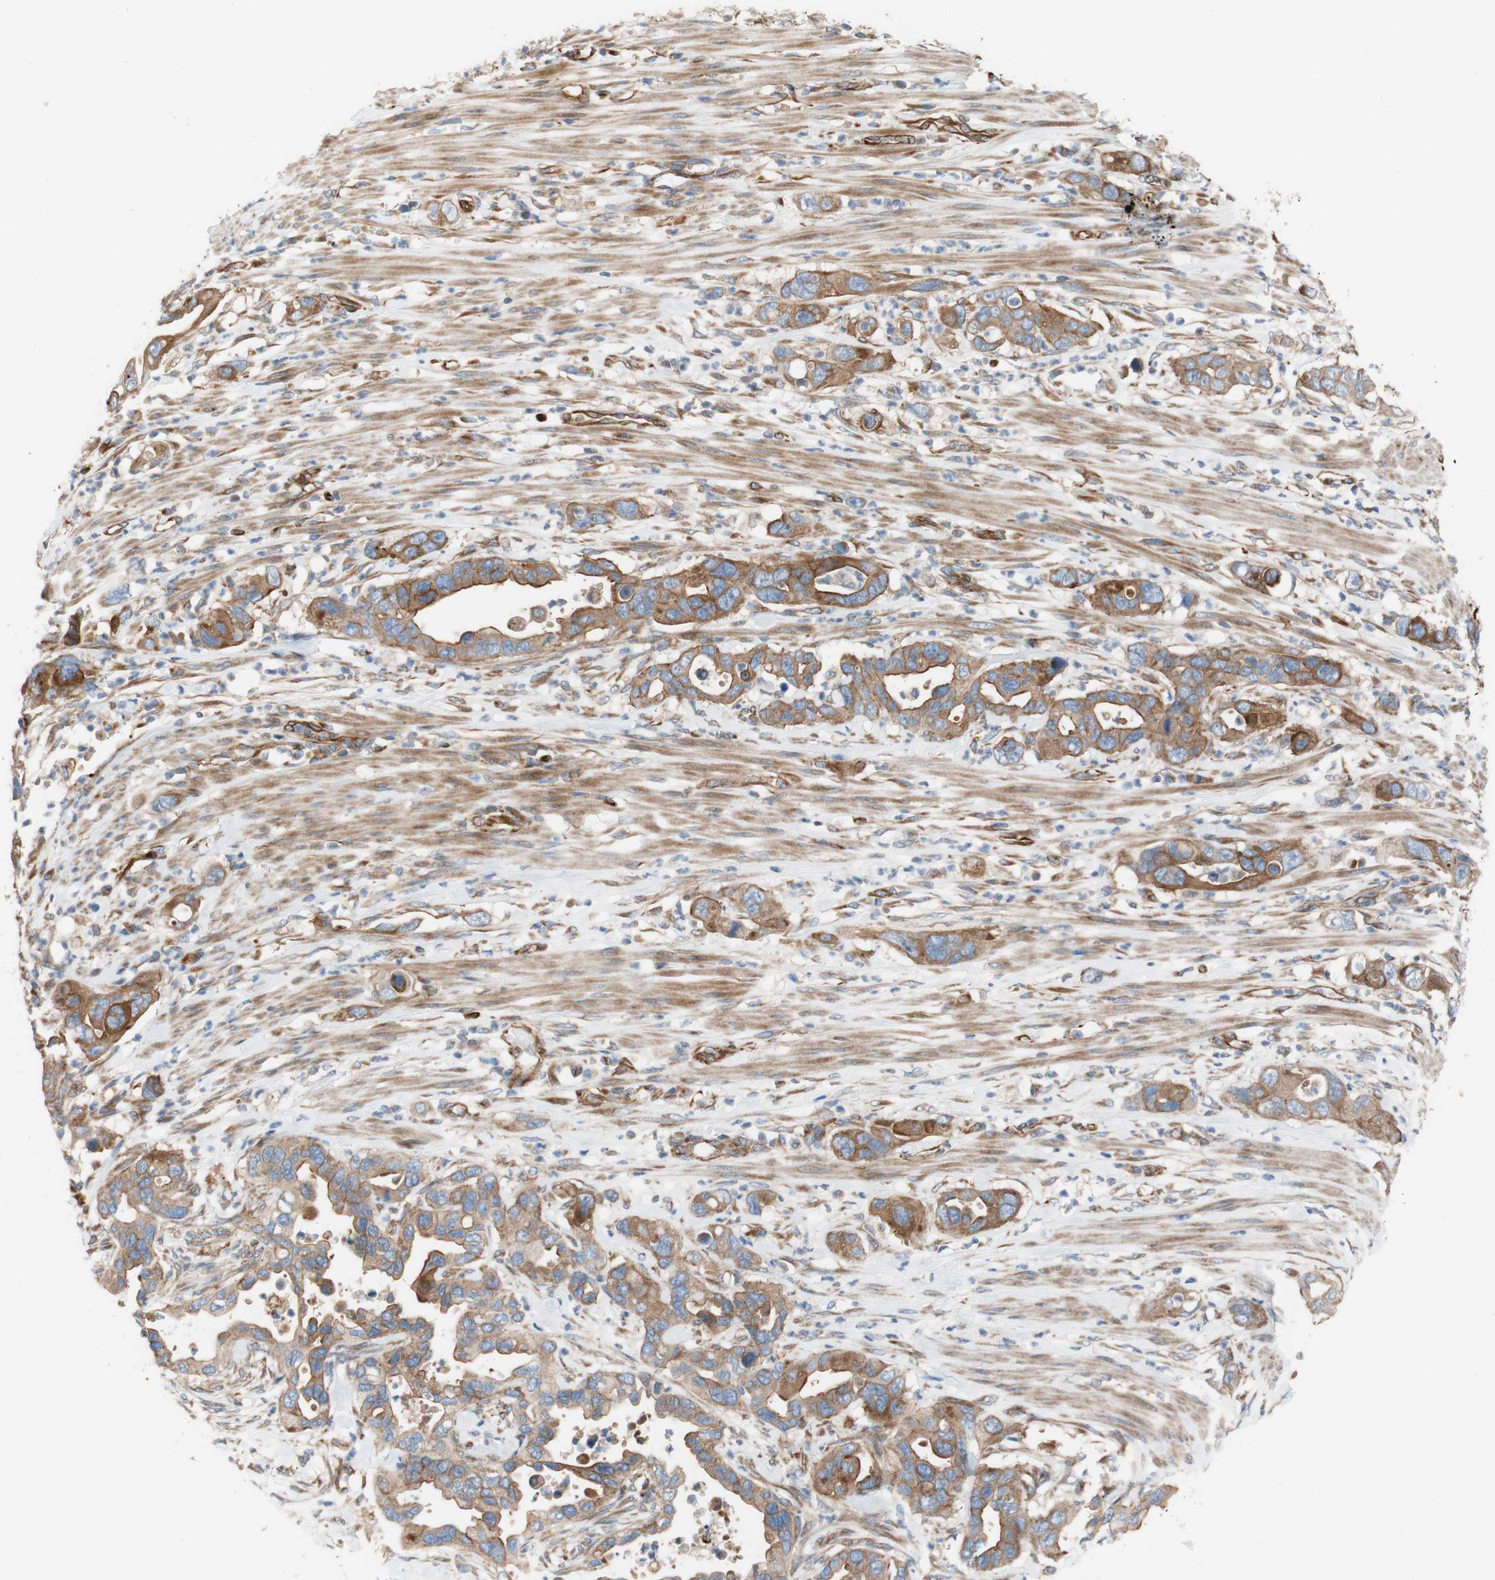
{"staining": {"intensity": "moderate", "quantity": ">75%", "location": "cytoplasmic/membranous"}, "tissue": "pancreatic cancer", "cell_type": "Tumor cells", "image_type": "cancer", "snomed": [{"axis": "morphology", "description": "Adenocarcinoma, NOS"}, {"axis": "topography", "description": "Pancreas"}], "caption": "An immunohistochemistry micrograph of neoplastic tissue is shown. Protein staining in brown labels moderate cytoplasmic/membranous positivity in pancreatic adenocarcinoma within tumor cells. The protein of interest is stained brown, and the nuclei are stained in blue (DAB IHC with brightfield microscopy, high magnification).", "gene": "C1orf43", "patient": {"sex": "female", "age": 71}}